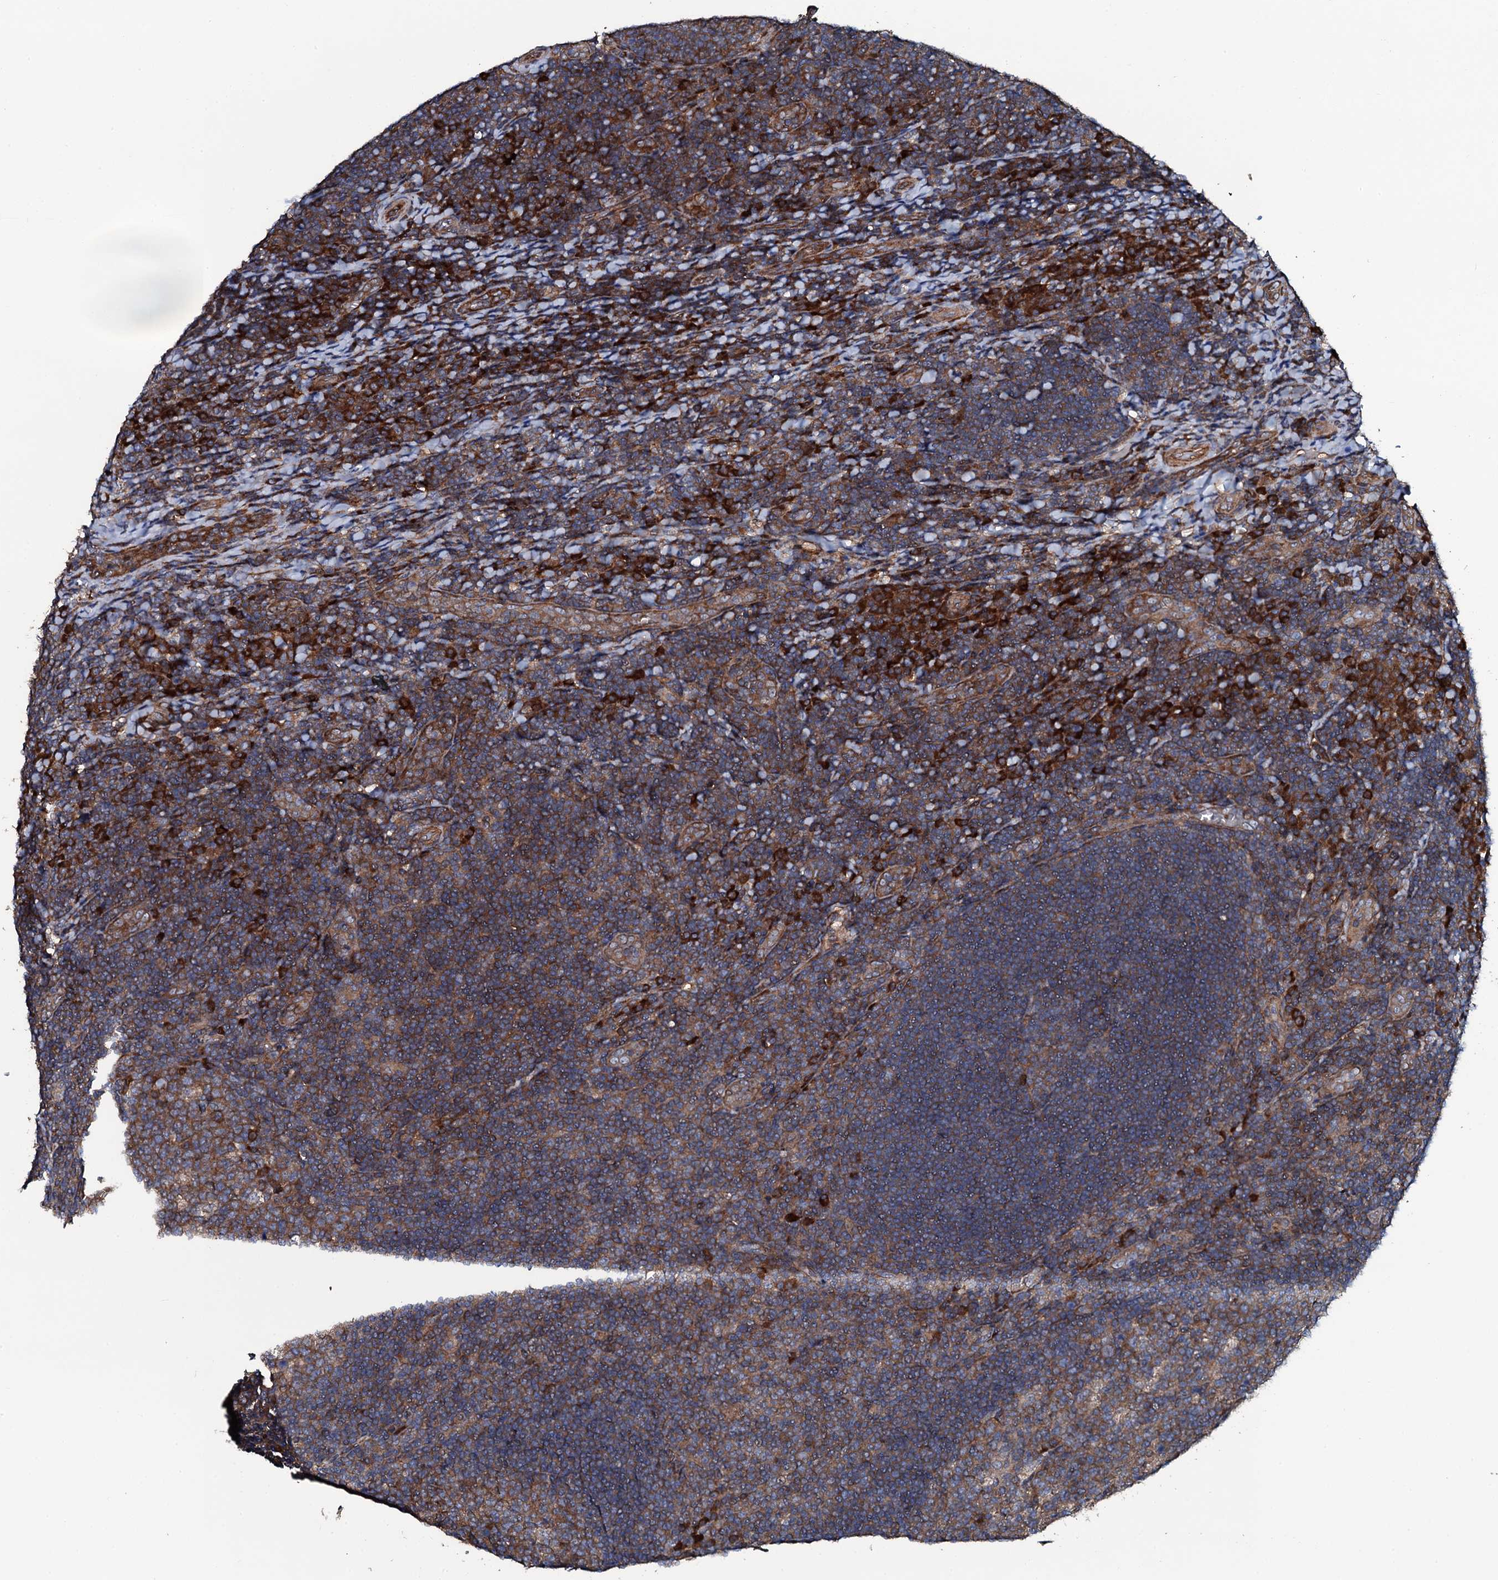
{"staining": {"intensity": "moderate", "quantity": ">75%", "location": "cytoplasmic/membranous"}, "tissue": "tonsil", "cell_type": "Germinal center cells", "image_type": "normal", "snomed": [{"axis": "morphology", "description": "Normal tissue, NOS"}, {"axis": "topography", "description": "Tonsil"}], "caption": "The micrograph displays a brown stain indicating the presence of a protein in the cytoplasmic/membranous of germinal center cells in tonsil. (Stains: DAB (3,3'-diaminobenzidine) in brown, nuclei in blue, Microscopy: brightfield microscopy at high magnification).", "gene": "USPL1", "patient": {"sex": "male", "age": 17}}